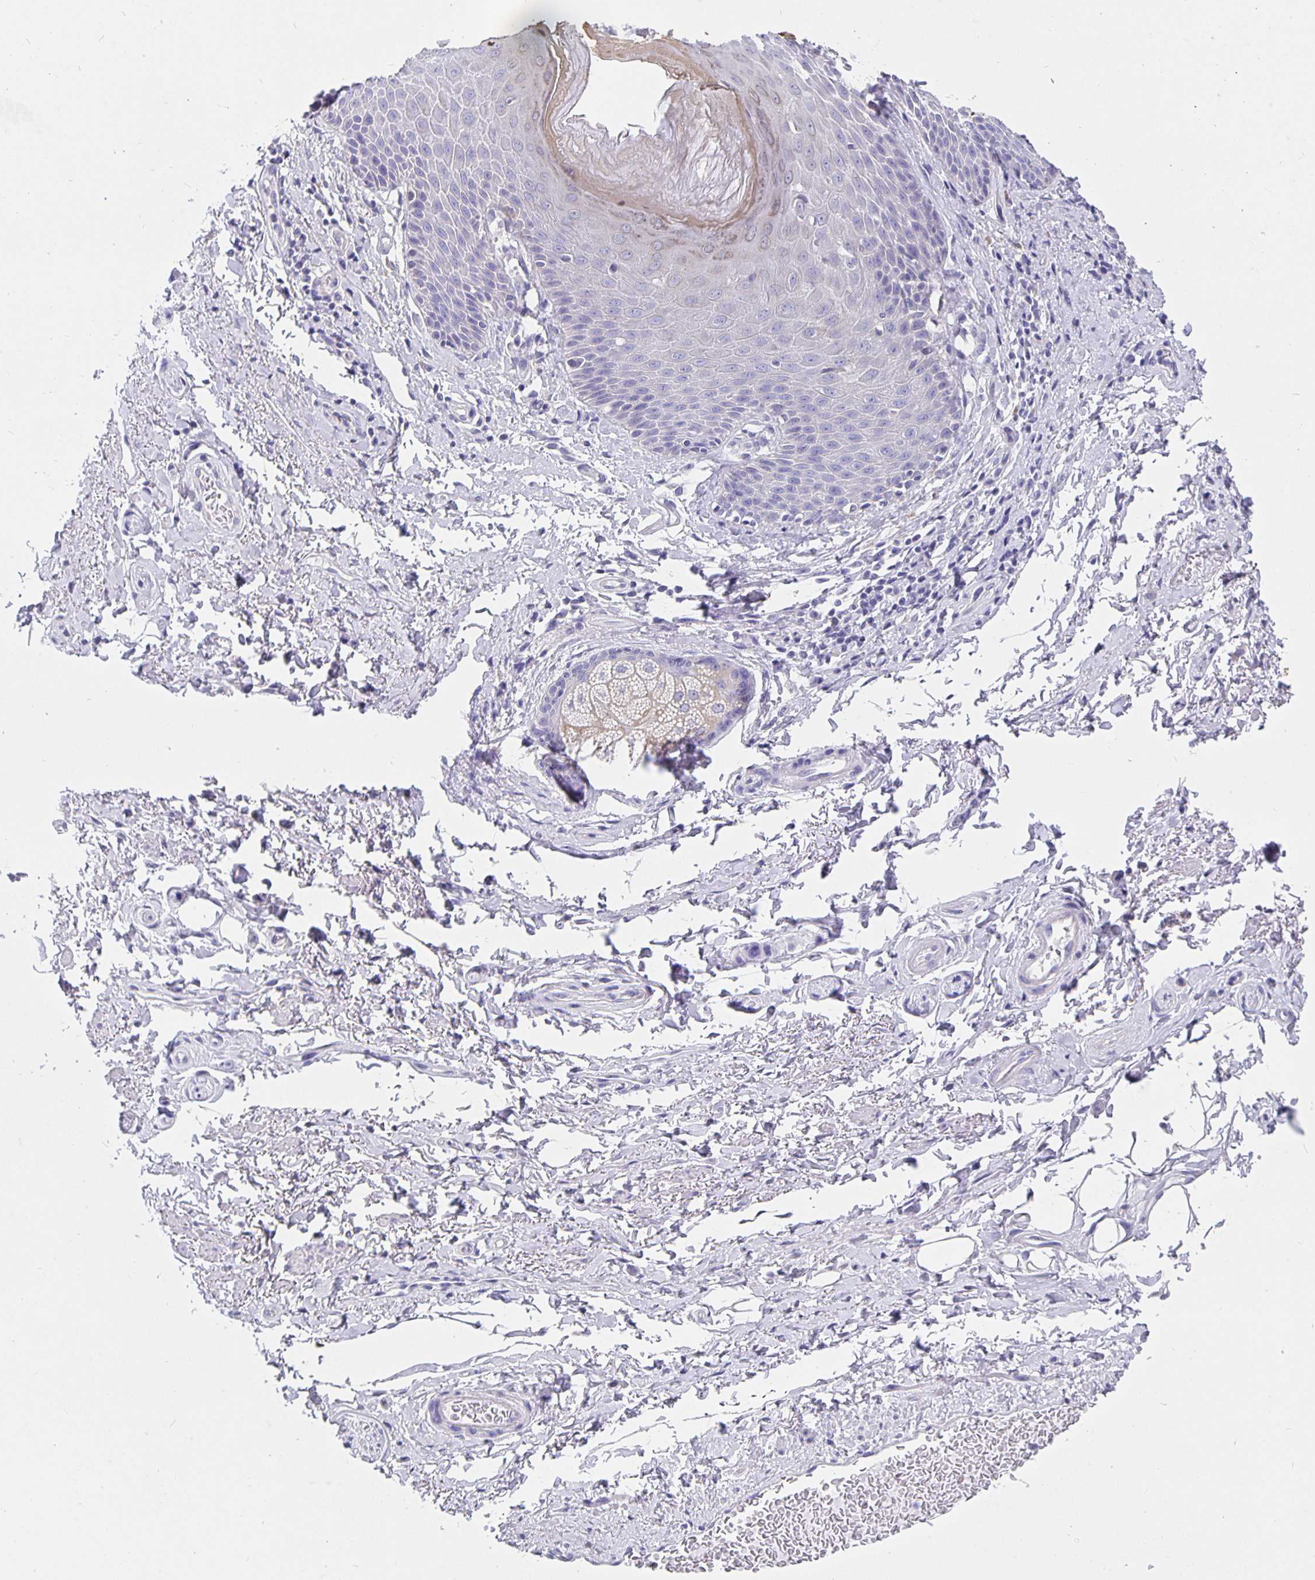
{"staining": {"intensity": "negative", "quantity": "none", "location": "none"}, "tissue": "adipose tissue", "cell_type": "Adipocytes", "image_type": "normal", "snomed": [{"axis": "morphology", "description": "Normal tissue, NOS"}, {"axis": "topography", "description": "Peripheral nerve tissue"}], "caption": "Adipocytes show no significant protein expression in unremarkable adipose tissue.", "gene": "CFAP74", "patient": {"sex": "male", "age": 51}}